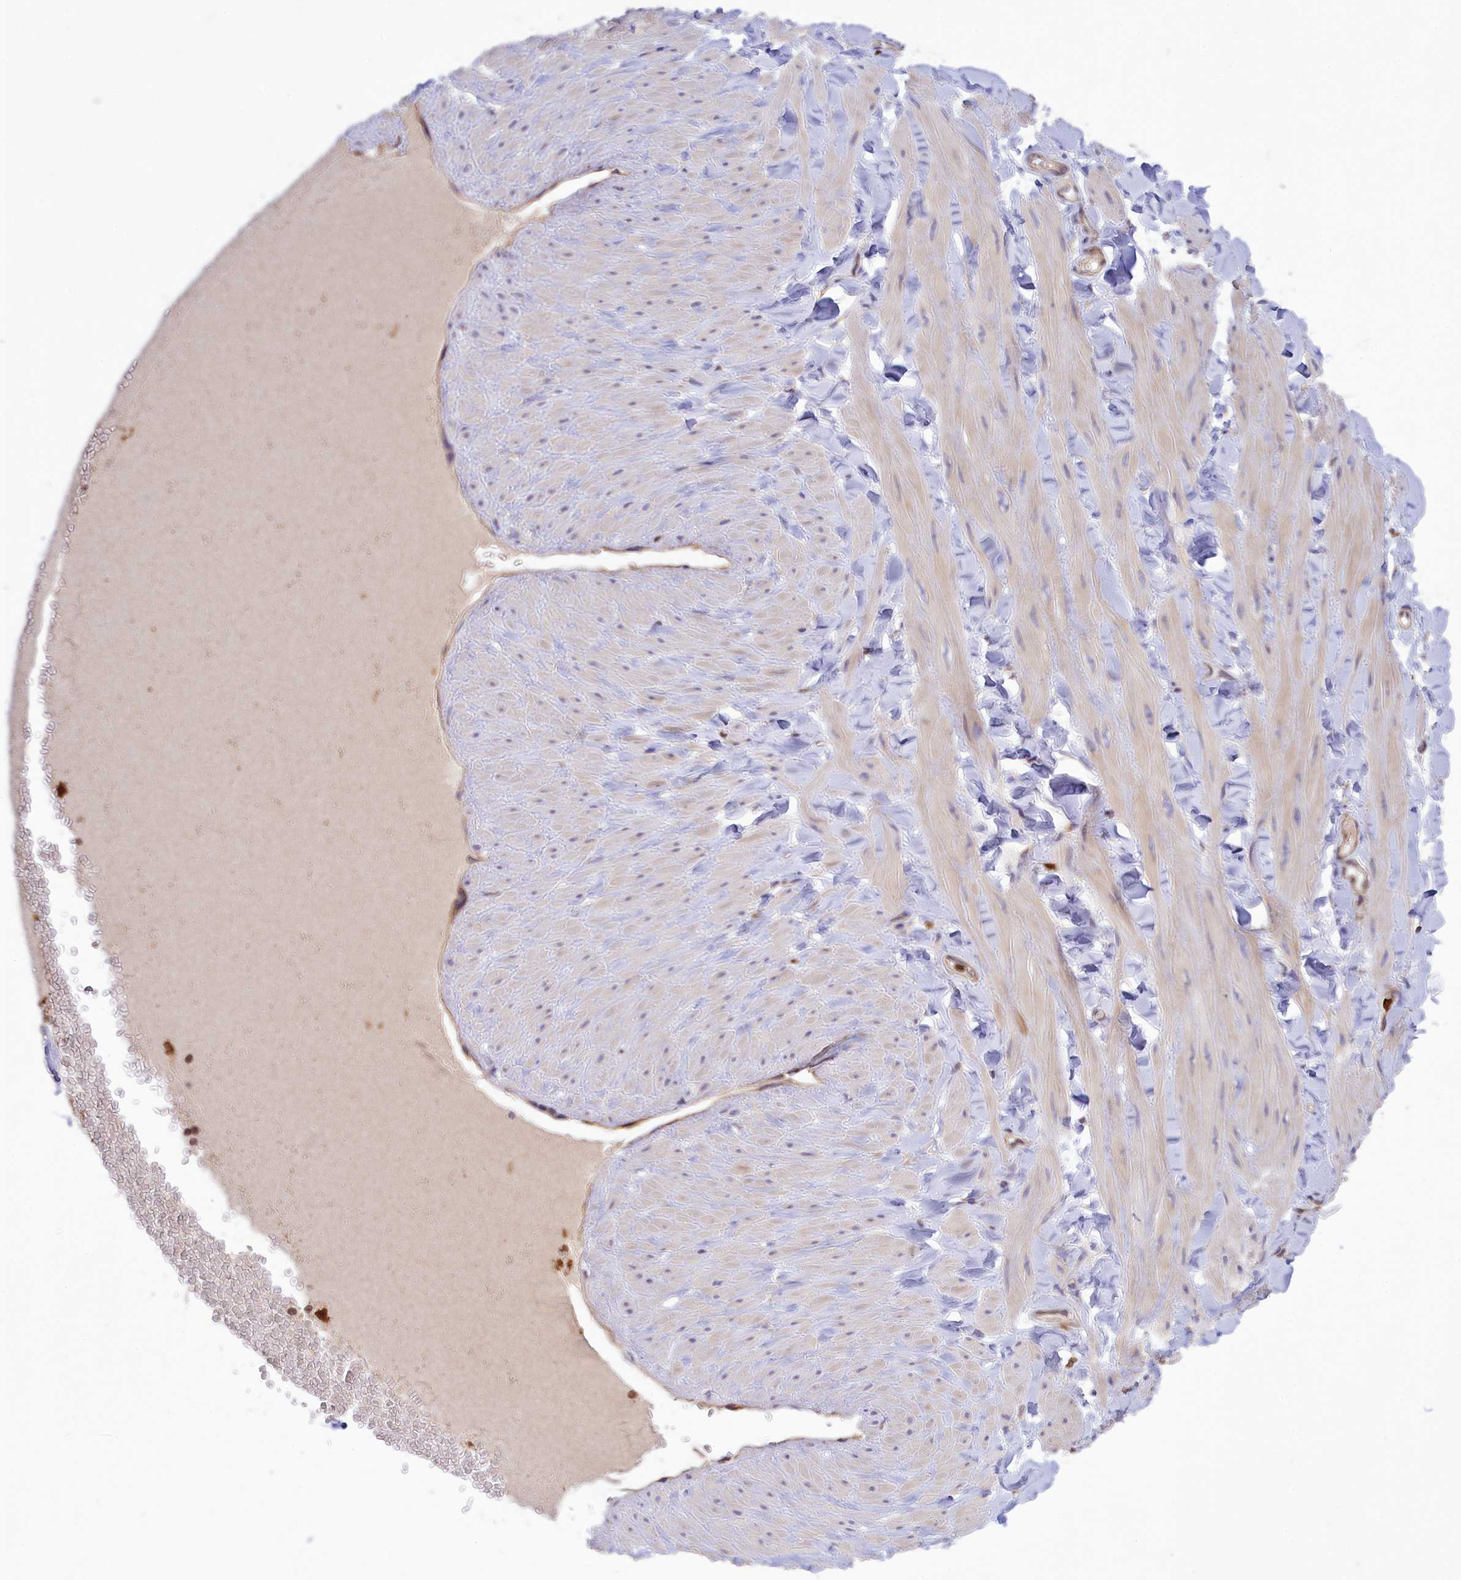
{"staining": {"intensity": "negative", "quantity": "none", "location": "none"}, "tissue": "adipose tissue", "cell_type": "Adipocytes", "image_type": "normal", "snomed": [{"axis": "morphology", "description": "Normal tissue, NOS"}, {"axis": "topography", "description": "Adipose tissue"}, {"axis": "topography", "description": "Vascular tissue"}, {"axis": "topography", "description": "Peripheral nerve tissue"}], "caption": "Histopathology image shows no significant protein staining in adipocytes of normal adipose tissue.", "gene": "PKHD1L1", "patient": {"sex": "male", "age": 25}}